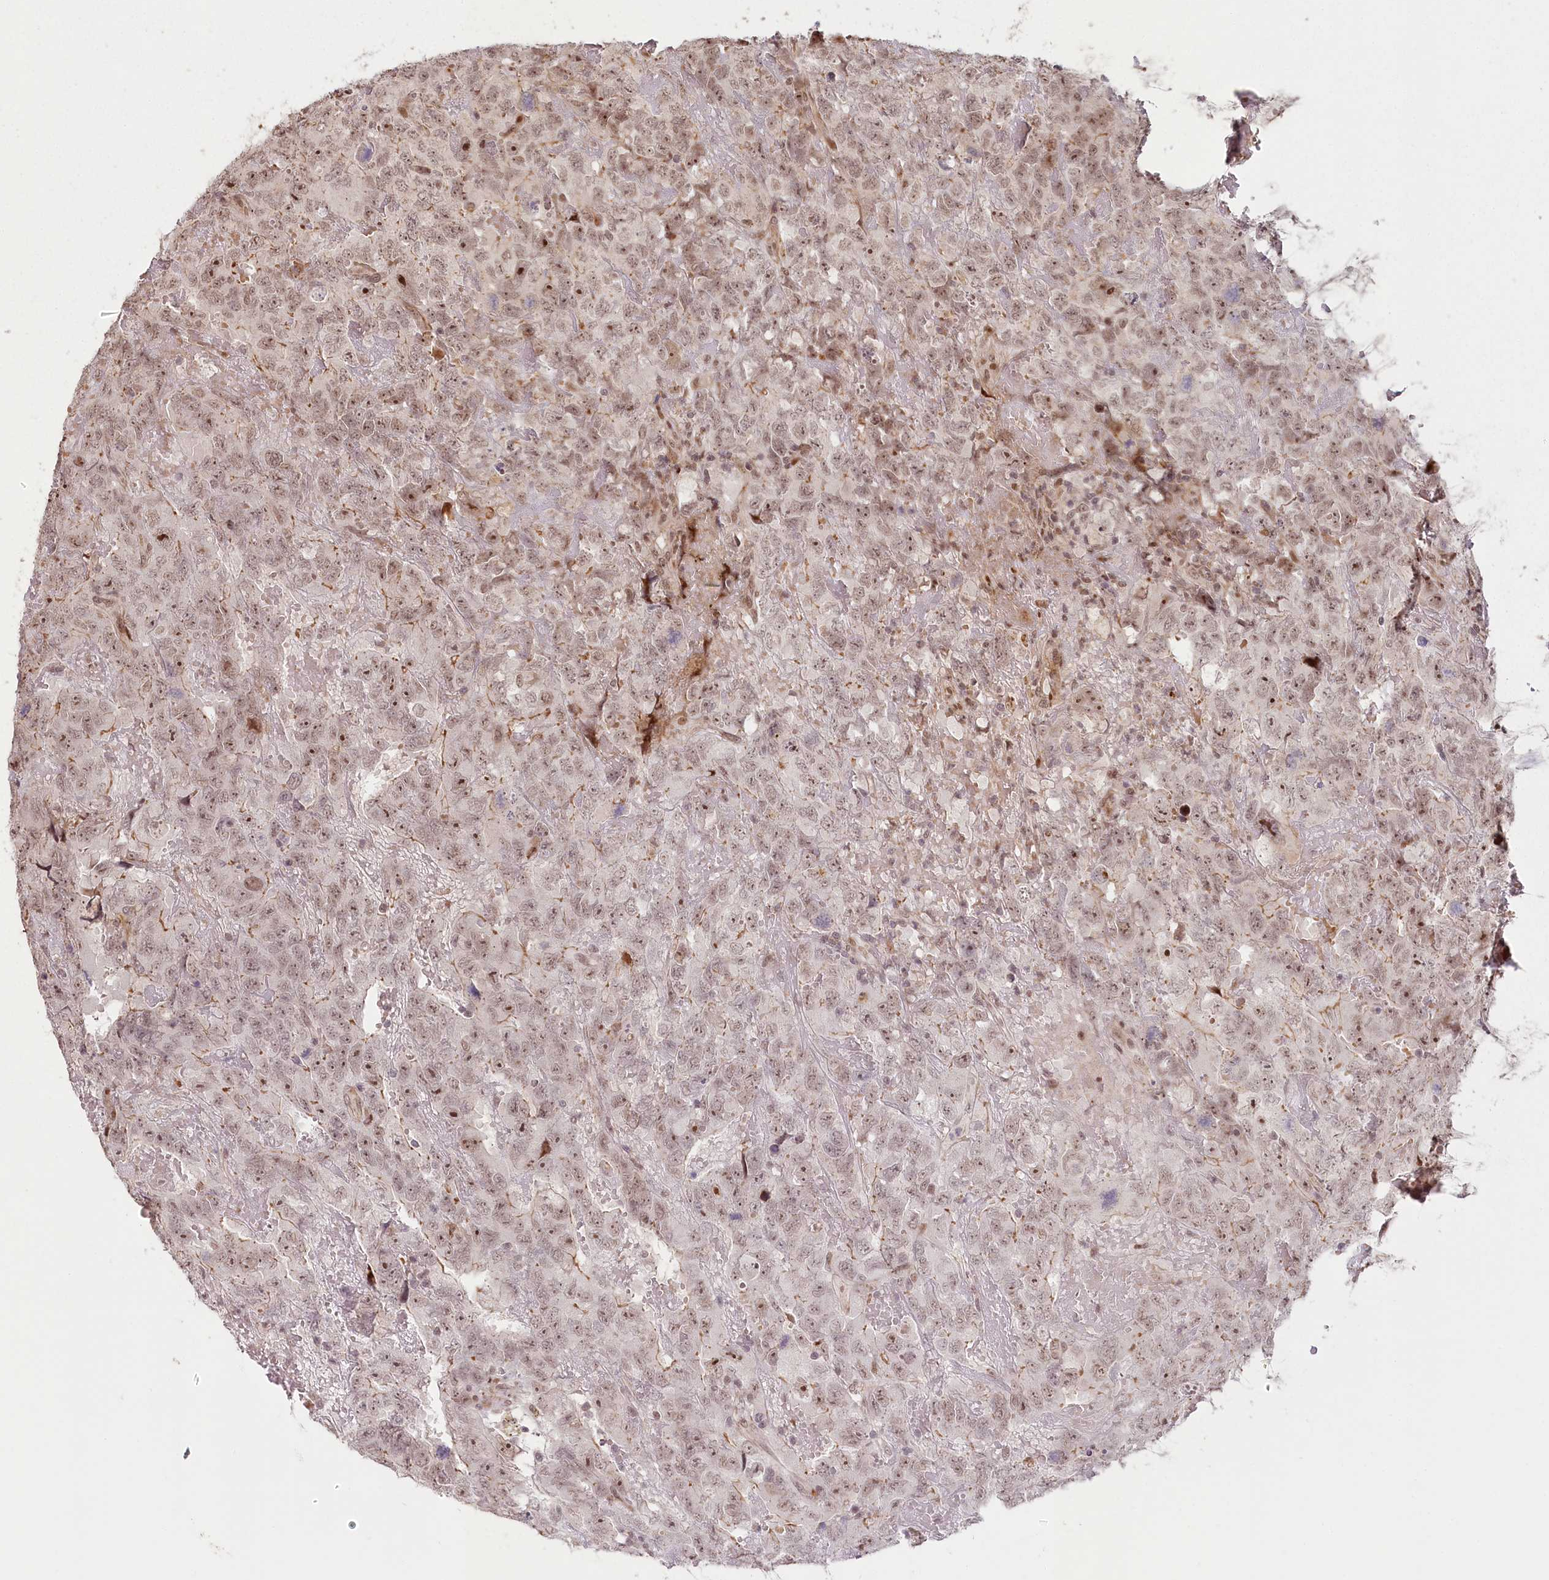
{"staining": {"intensity": "weak", "quantity": ">75%", "location": "nuclear"}, "tissue": "testis cancer", "cell_type": "Tumor cells", "image_type": "cancer", "snomed": [{"axis": "morphology", "description": "Carcinoma, Embryonal, NOS"}, {"axis": "topography", "description": "Testis"}], "caption": "A micrograph showing weak nuclear staining in about >75% of tumor cells in testis cancer (embryonal carcinoma), as visualized by brown immunohistochemical staining.", "gene": "FAM204A", "patient": {"sex": "male", "age": 45}}